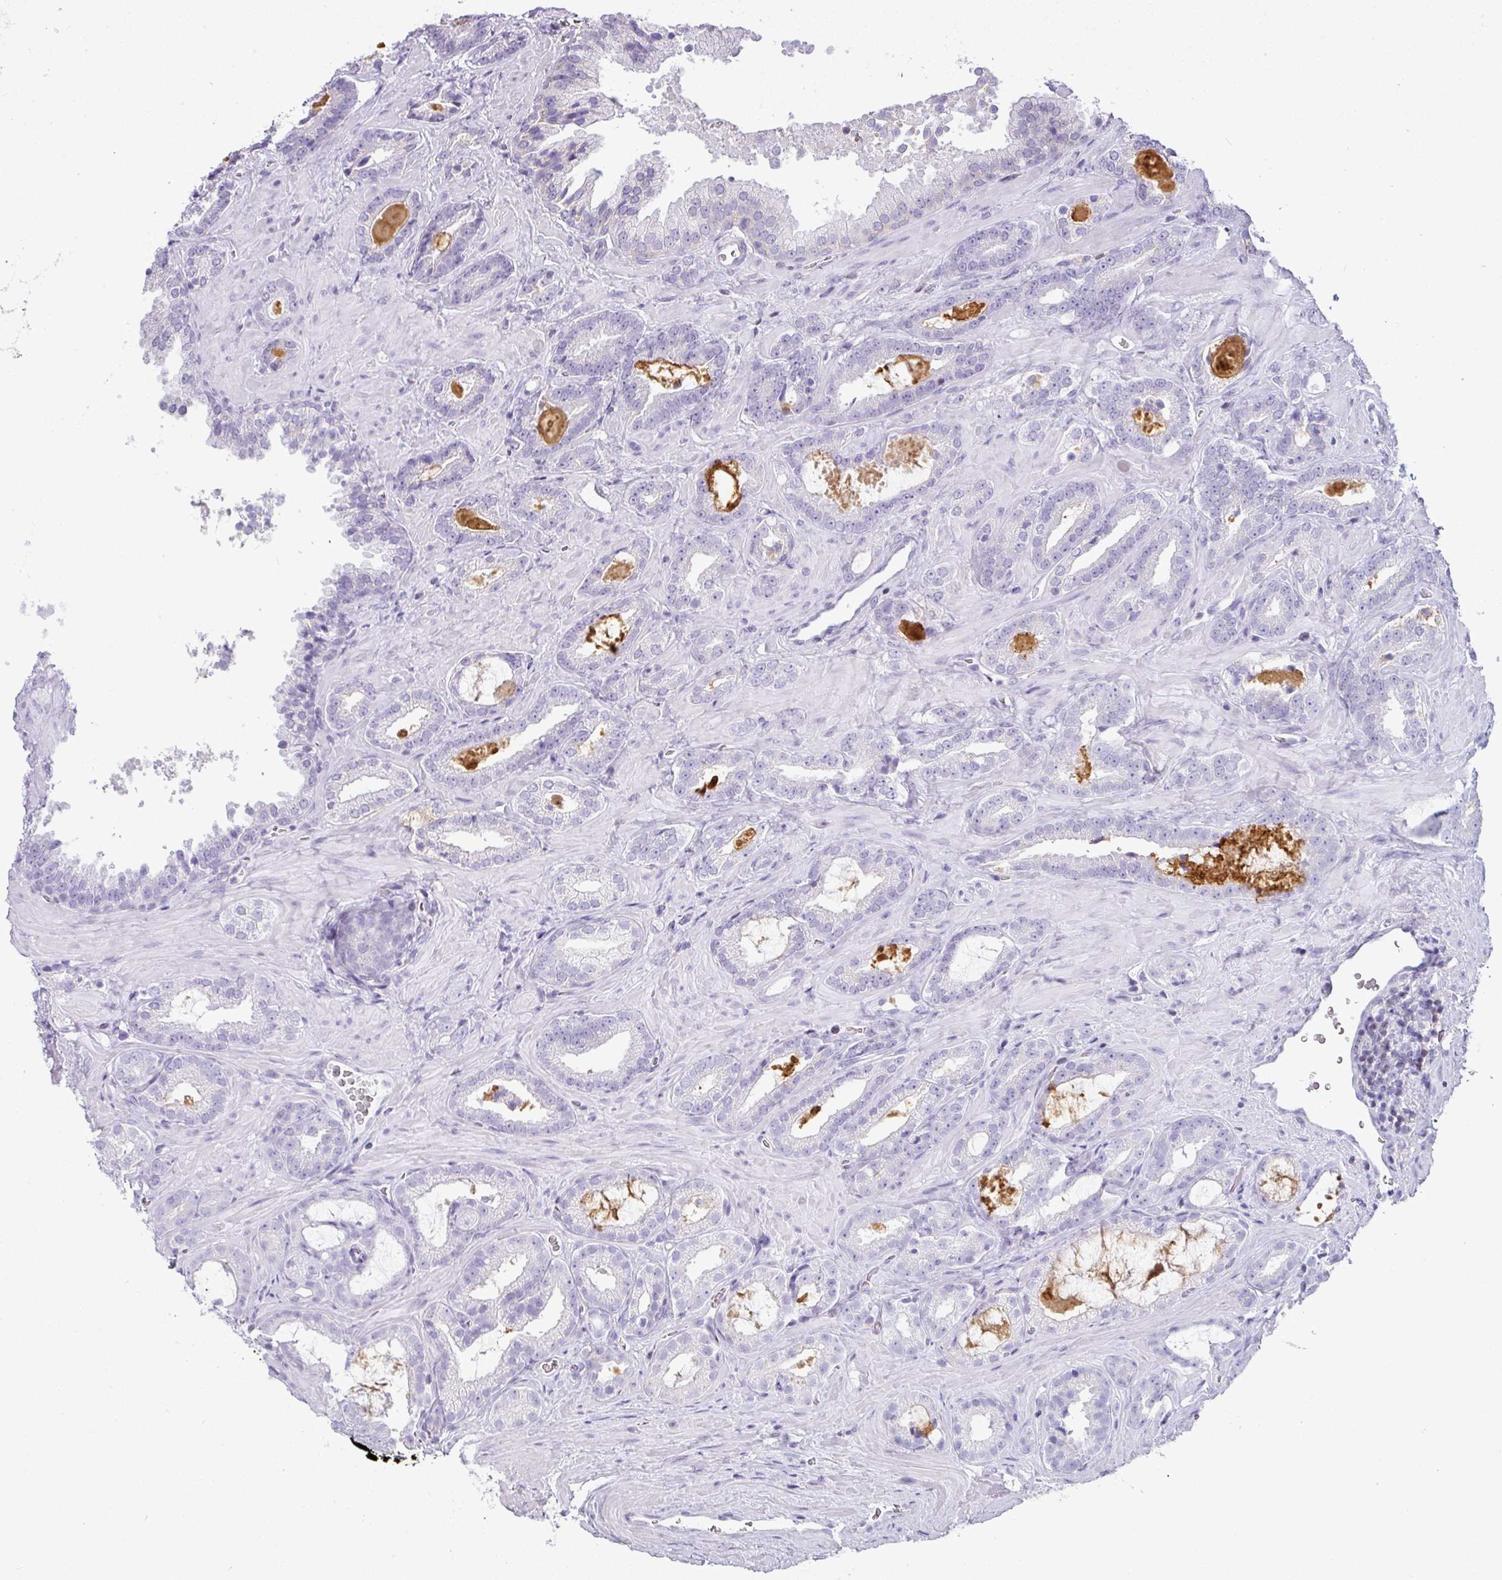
{"staining": {"intensity": "negative", "quantity": "none", "location": "none"}, "tissue": "prostate cancer", "cell_type": "Tumor cells", "image_type": "cancer", "snomed": [{"axis": "morphology", "description": "Adenocarcinoma, Low grade"}, {"axis": "topography", "description": "Prostate"}], "caption": "This image is of low-grade adenocarcinoma (prostate) stained with IHC to label a protein in brown with the nuclei are counter-stained blue. There is no staining in tumor cells. Brightfield microscopy of immunohistochemistry (IHC) stained with DAB (brown) and hematoxylin (blue), captured at high magnification.", "gene": "STAT5A", "patient": {"sex": "male", "age": 62}}